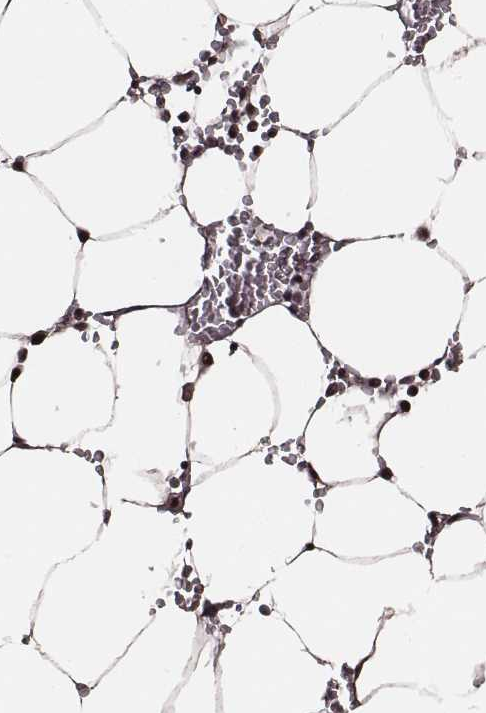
{"staining": {"intensity": "strong", "quantity": "25%-75%", "location": "cytoplasmic/membranous"}, "tissue": "bone marrow", "cell_type": "Hematopoietic cells", "image_type": "normal", "snomed": [{"axis": "morphology", "description": "Normal tissue, NOS"}, {"axis": "topography", "description": "Bone marrow"}], "caption": "The micrograph reveals immunohistochemical staining of normal bone marrow. There is strong cytoplasmic/membranous staining is appreciated in about 25%-75% of hematopoietic cells. The protein of interest is shown in brown color, while the nuclei are stained blue.", "gene": "PPARA", "patient": {"sex": "female", "age": 52}}